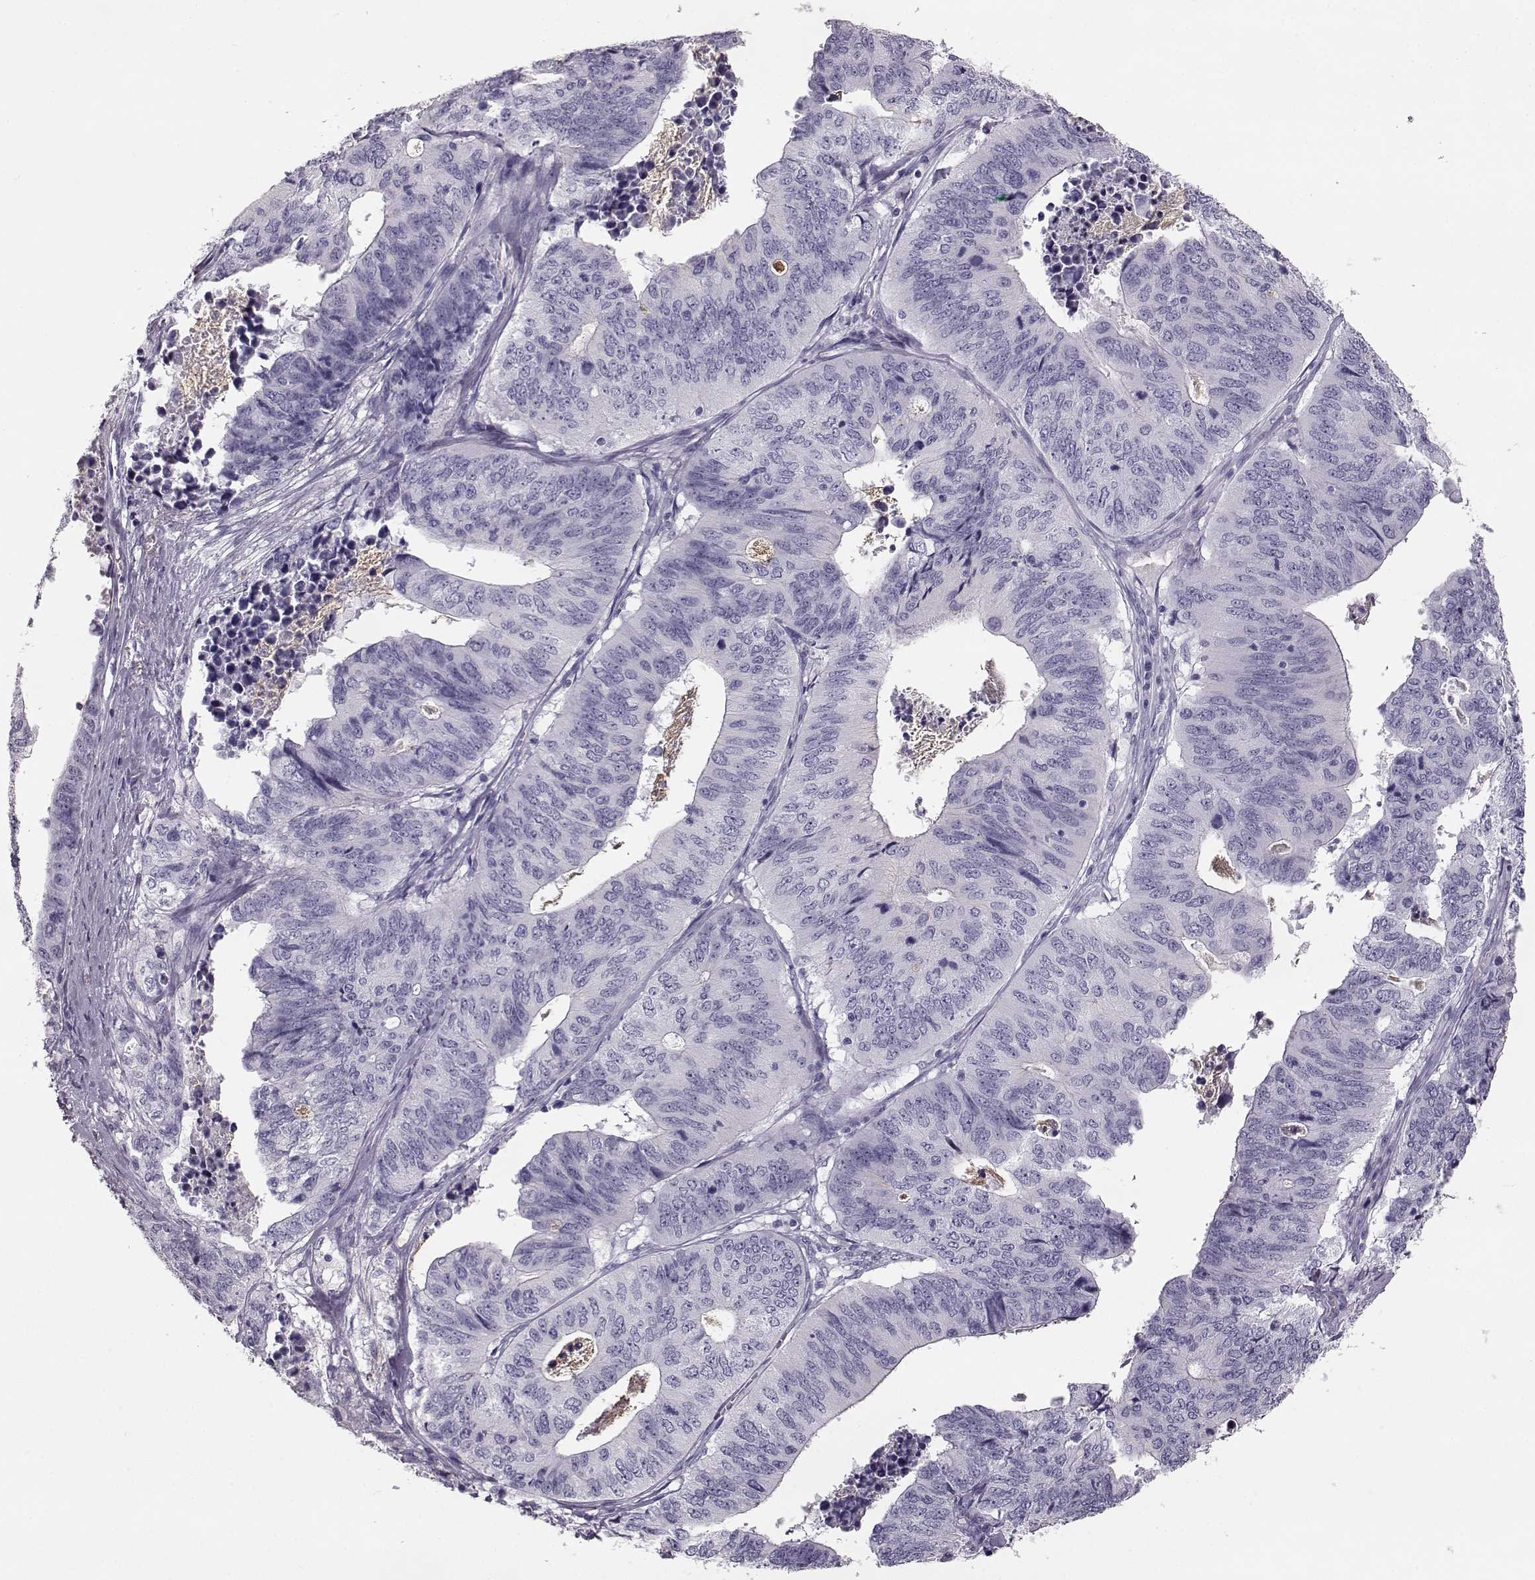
{"staining": {"intensity": "negative", "quantity": "none", "location": "none"}, "tissue": "stomach cancer", "cell_type": "Tumor cells", "image_type": "cancer", "snomed": [{"axis": "morphology", "description": "Adenocarcinoma, NOS"}, {"axis": "topography", "description": "Stomach, upper"}], "caption": "High magnification brightfield microscopy of stomach adenocarcinoma stained with DAB (brown) and counterstained with hematoxylin (blue): tumor cells show no significant expression.", "gene": "NPTXR", "patient": {"sex": "female", "age": 67}}